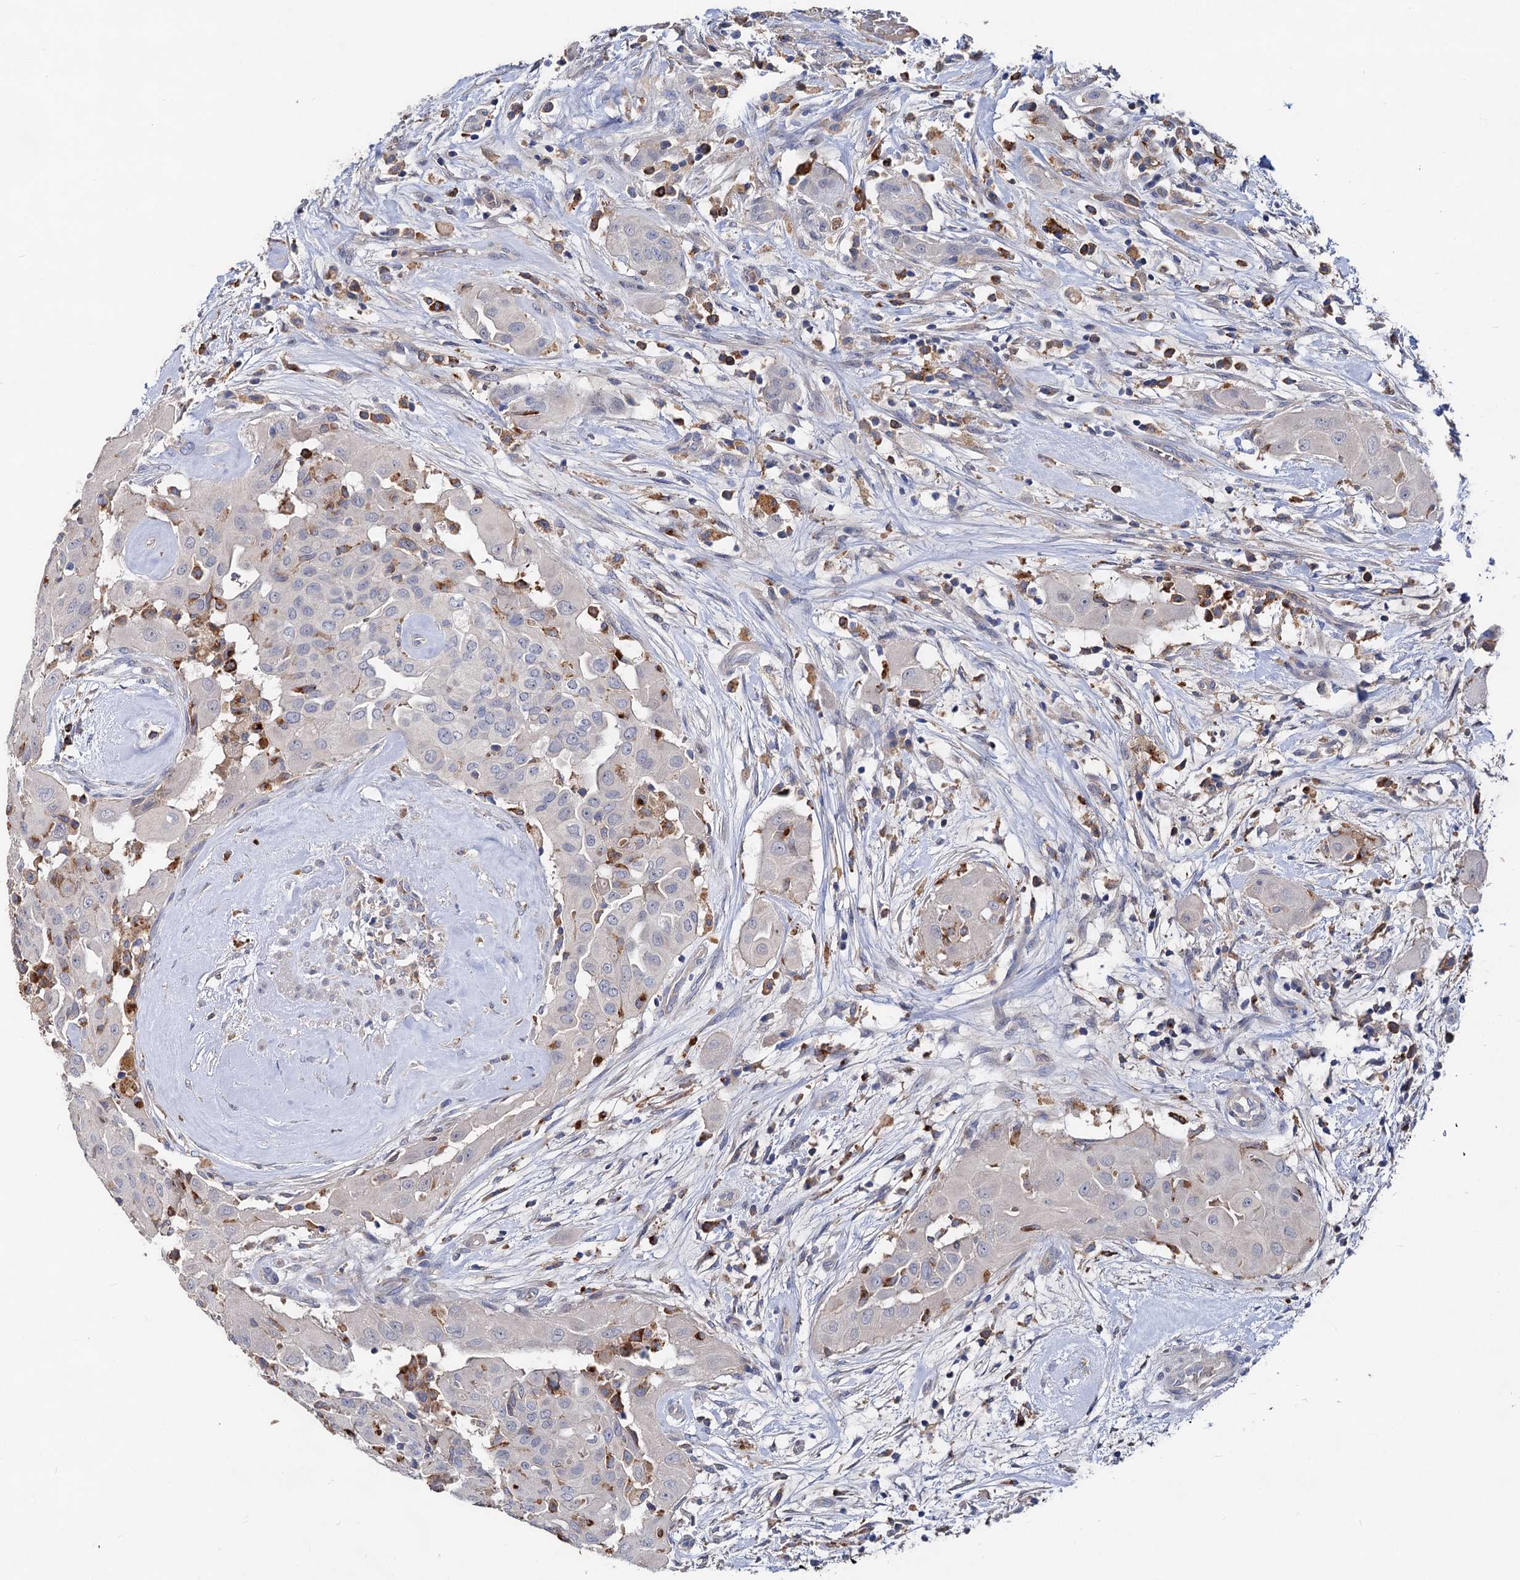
{"staining": {"intensity": "negative", "quantity": "none", "location": "none"}, "tissue": "thyroid cancer", "cell_type": "Tumor cells", "image_type": "cancer", "snomed": [{"axis": "morphology", "description": "Papillary adenocarcinoma, NOS"}, {"axis": "topography", "description": "Thyroid gland"}], "caption": "Immunohistochemical staining of thyroid cancer demonstrates no significant expression in tumor cells.", "gene": "HVCN1", "patient": {"sex": "female", "age": 59}}